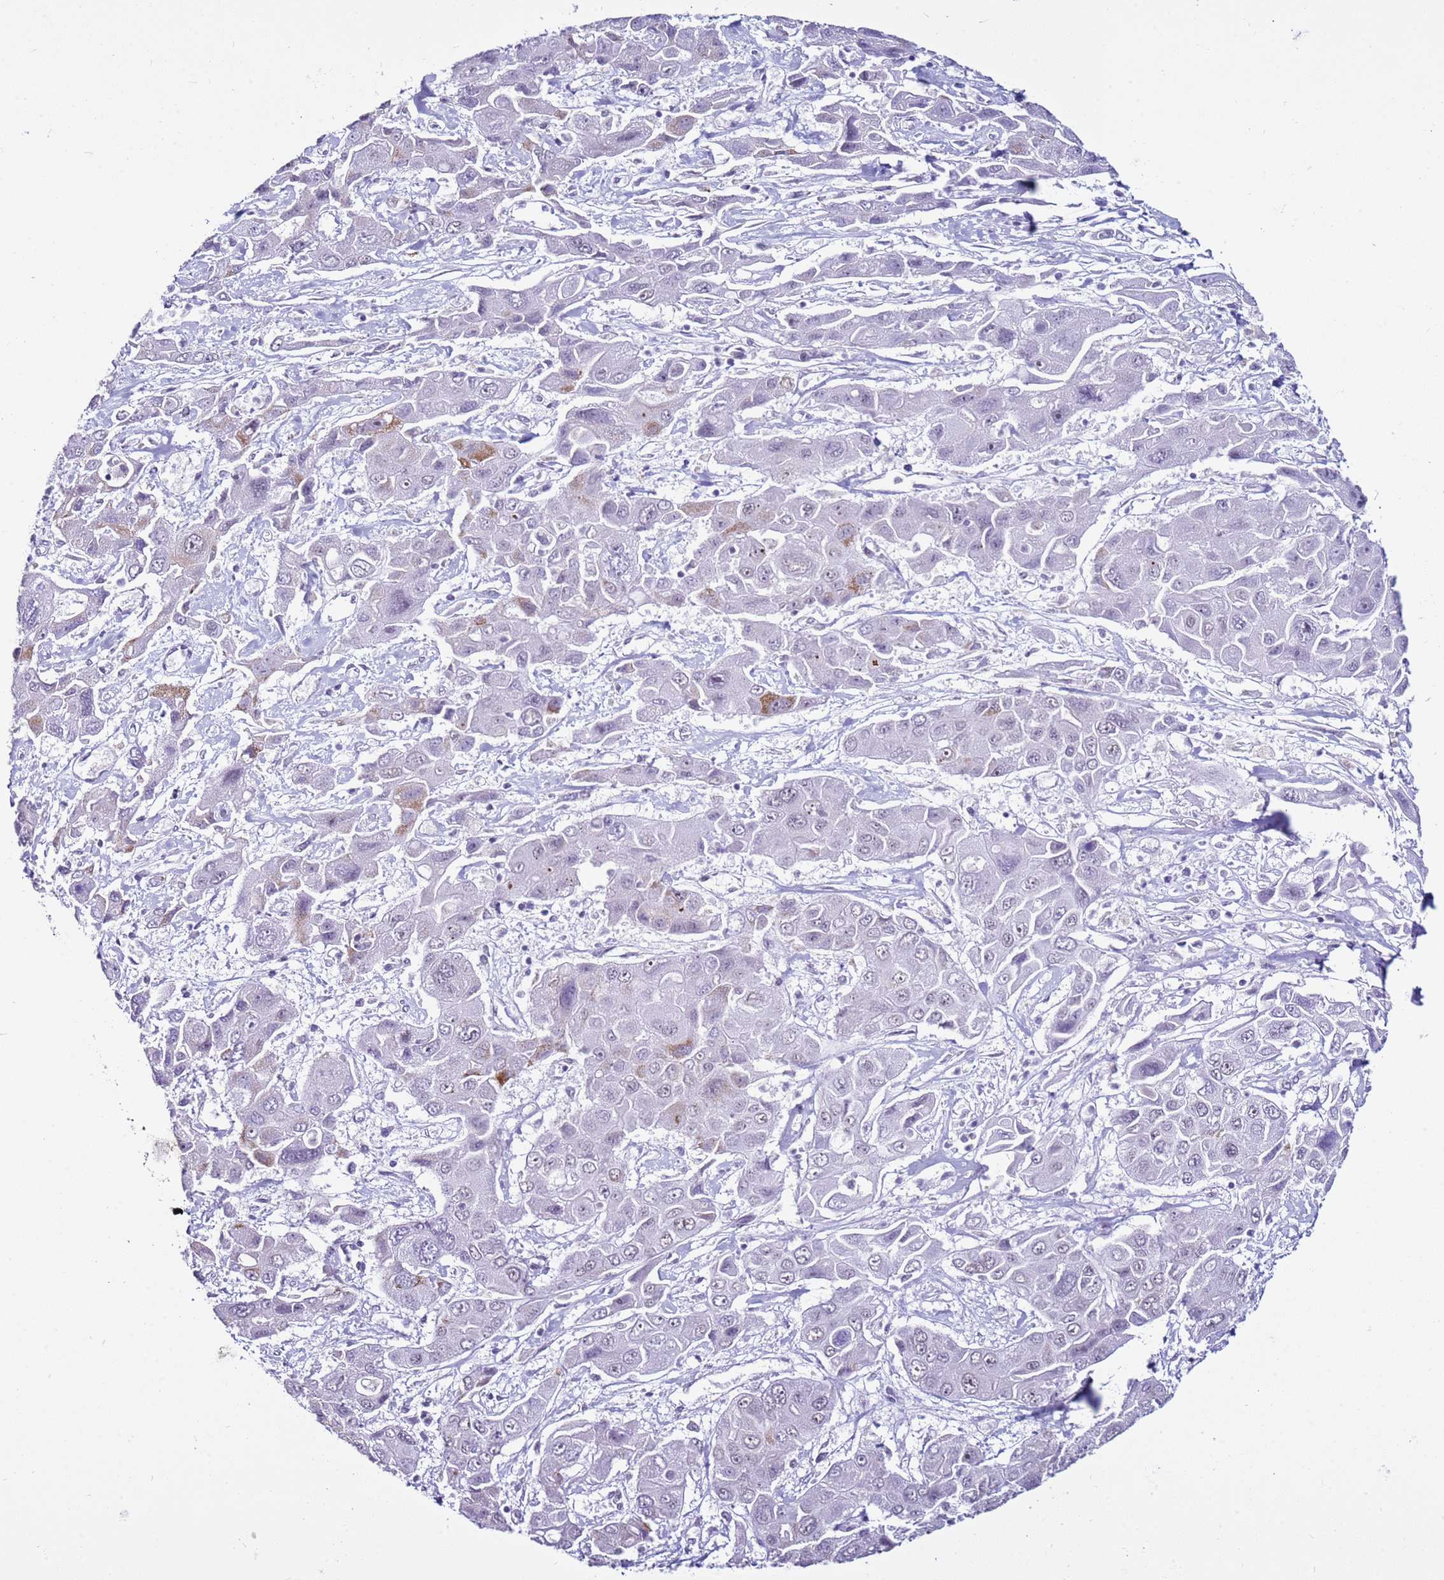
{"staining": {"intensity": "negative", "quantity": "none", "location": "none"}, "tissue": "liver cancer", "cell_type": "Tumor cells", "image_type": "cancer", "snomed": [{"axis": "morphology", "description": "Cholangiocarcinoma"}, {"axis": "topography", "description": "Liver"}], "caption": "IHC of liver cholangiocarcinoma shows no expression in tumor cells.", "gene": "DHX15", "patient": {"sex": "male", "age": 67}}